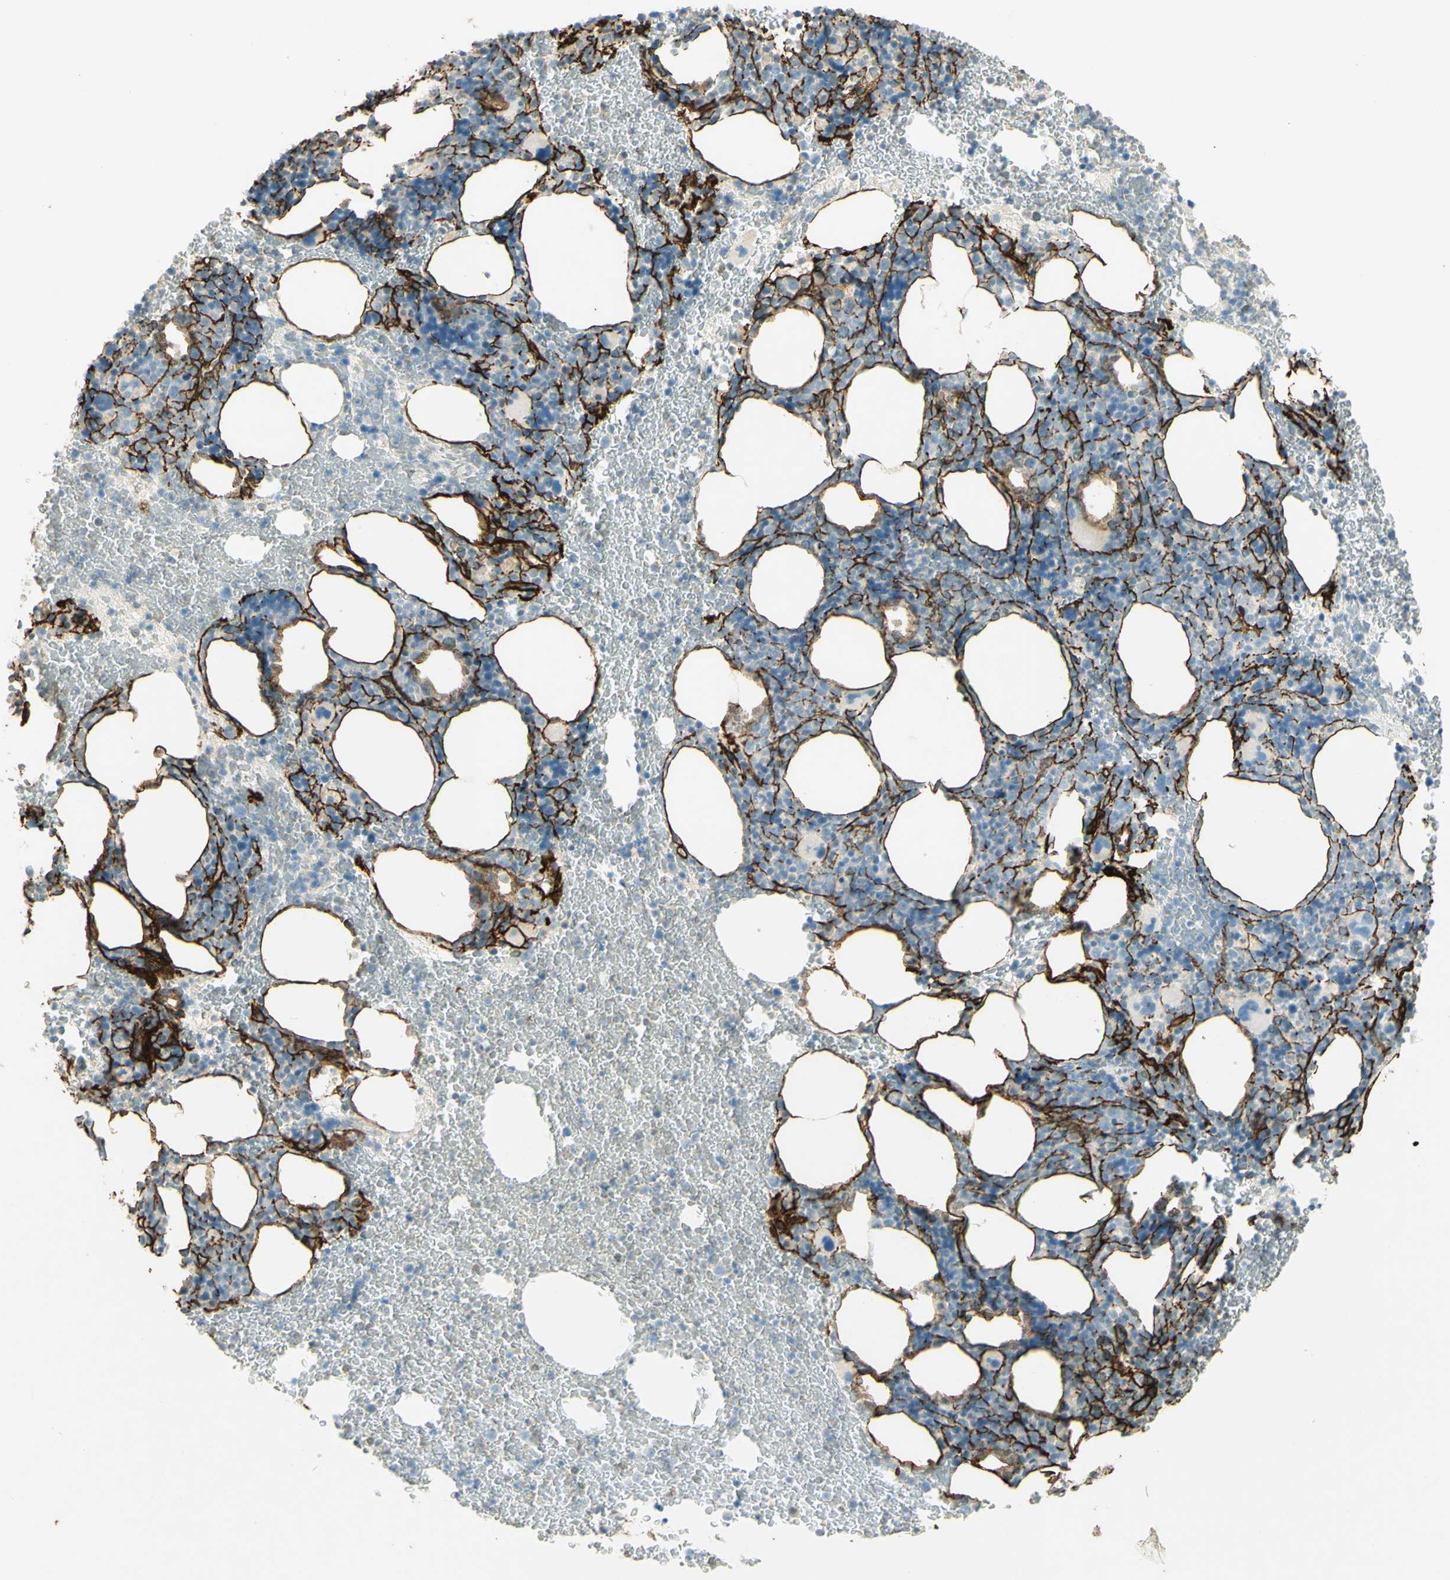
{"staining": {"intensity": "negative", "quantity": "none", "location": "none"}, "tissue": "bone marrow", "cell_type": "Hematopoietic cells", "image_type": "normal", "snomed": [{"axis": "morphology", "description": "Normal tissue, NOS"}, {"axis": "morphology", "description": "Inflammation, NOS"}, {"axis": "topography", "description": "Bone marrow"}], "caption": "Immunohistochemistry histopathology image of unremarkable bone marrow: human bone marrow stained with DAB (3,3'-diaminobenzidine) reveals no significant protein positivity in hematopoietic cells.", "gene": "TNN", "patient": {"sex": "male", "age": 72}}